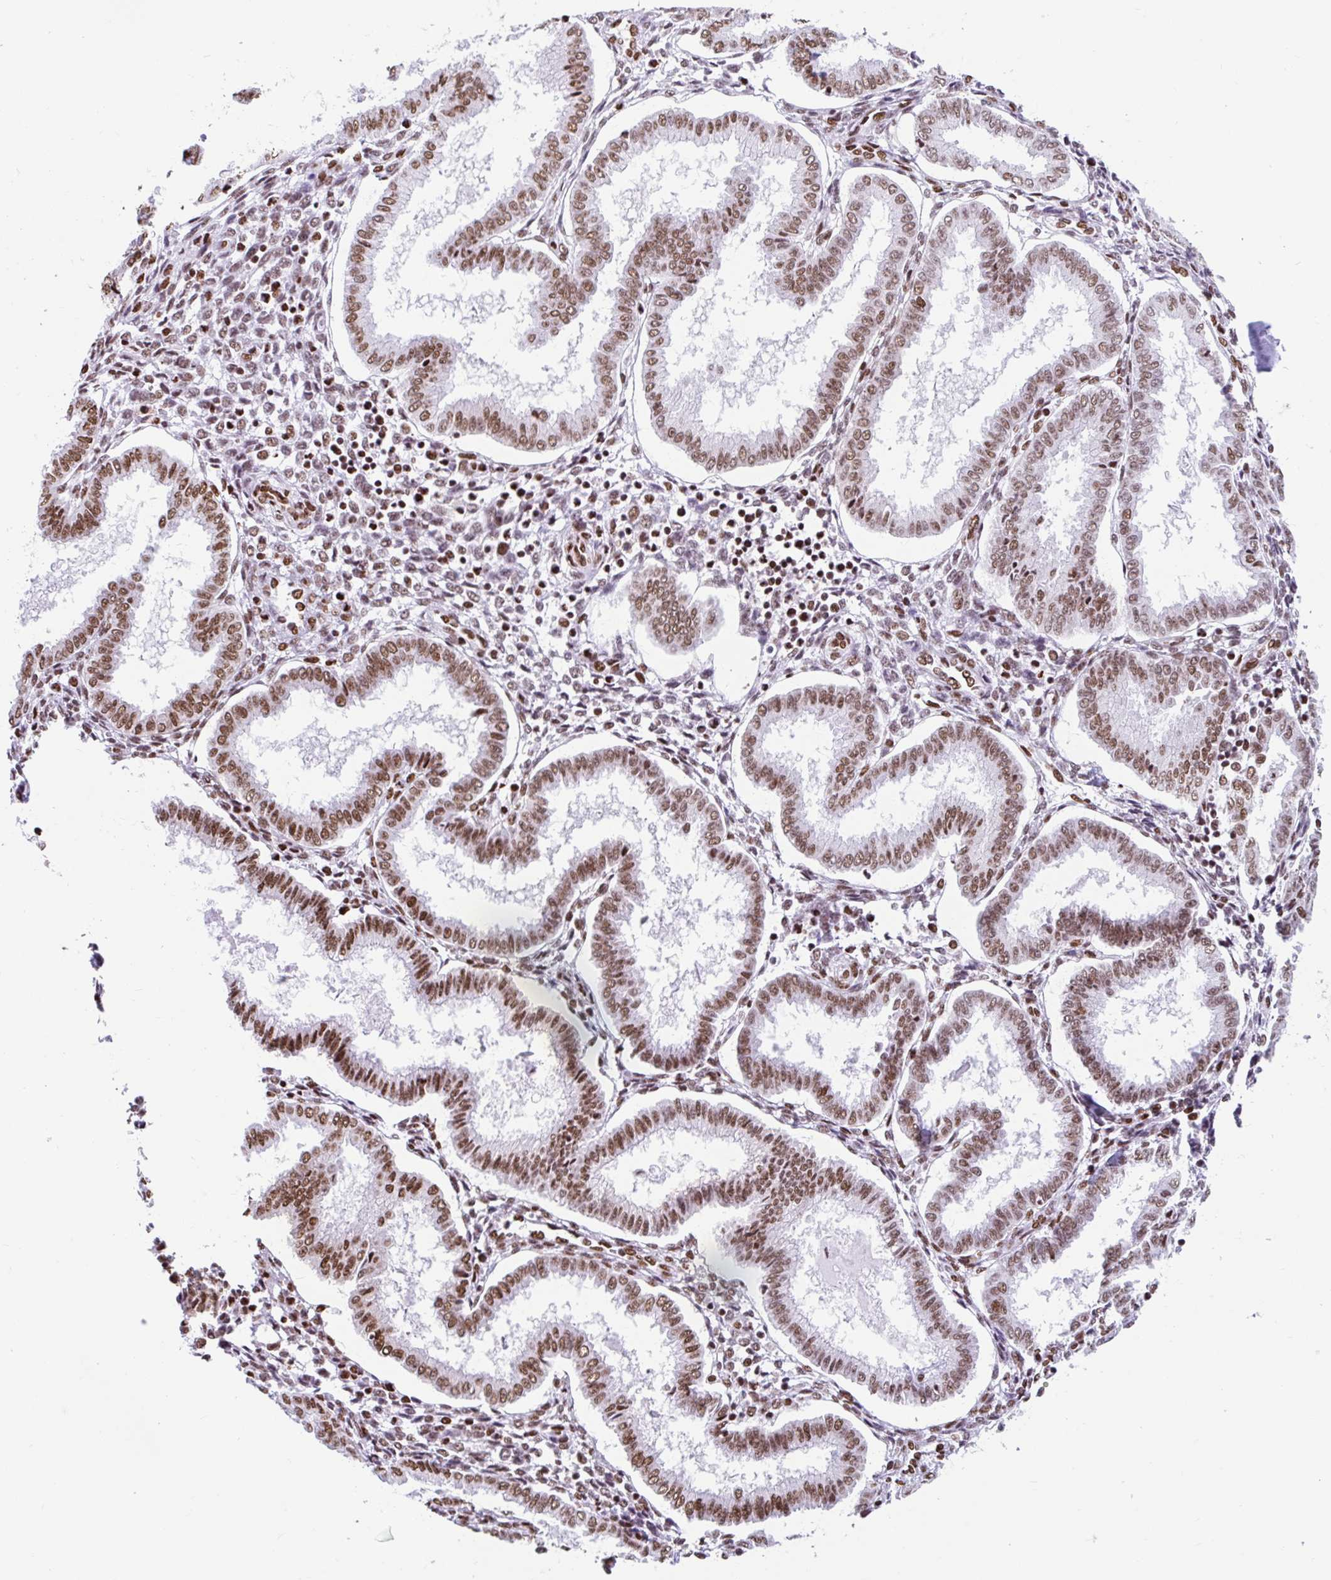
{"staining": {"intensity": "moderate", "quantity": "25%-75%", "location": "cytoplasmic/membranous"}, "tissue": "endometrium", "cell_type": "Cells in endometrial stroma", "image_type": "normal", "snomed": [{"axis": "morphology", "description": "Normal tissue, NOS"}, {"axis": "topography", "description": "Endometrium"}], "caption": "Immunohistochemical staining of unremarkable human endometrium reveals medium levels of moderate cytoplasmic/membranous positivity in about 25%-75% of cells in endometrial stroma.", "gene": "KHDRBS1", "patient": {"sex": "female", "age": 24}}